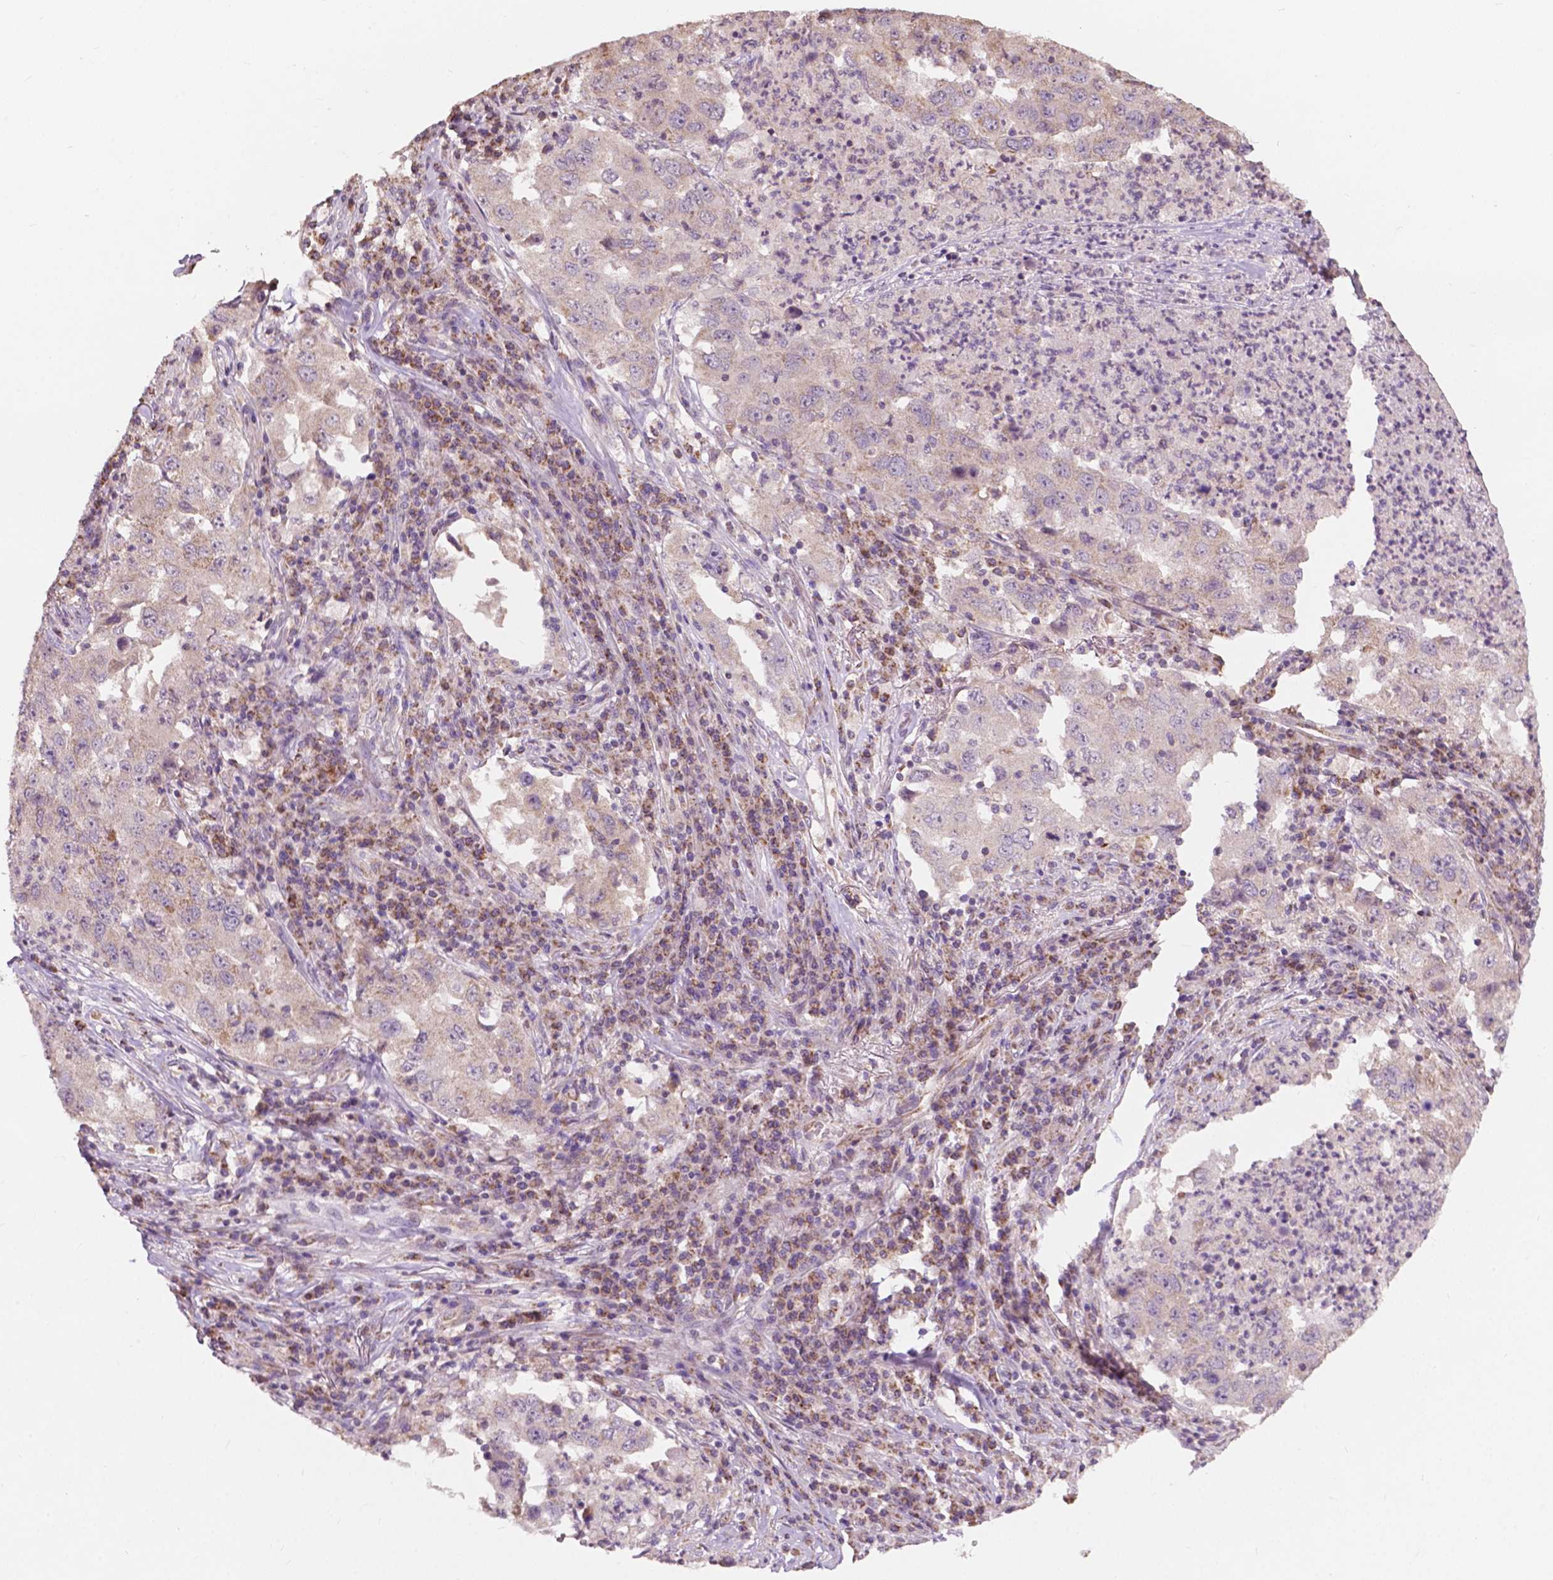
{"staining": {"intensity": "weak", "quantity": ">75%", "location": "cytoplasmic/membranous"}, "tissue": "lung cancer", "cell_type": "Tumor cells", "image_type": "cancer", "snomed": [{"axis": "morphology", "description": "Adenocarcinoma, NOS"}, {"axis": "topography", "description": "Lung"}], "caption": "The immunohistochemical stain labels weak cytoplasmic/membranous expression in tumor cells of adenocarcinoma (lung) tissue.", "gene": "NDUFA10", "patient": {"sex": "male", "age": 73}}